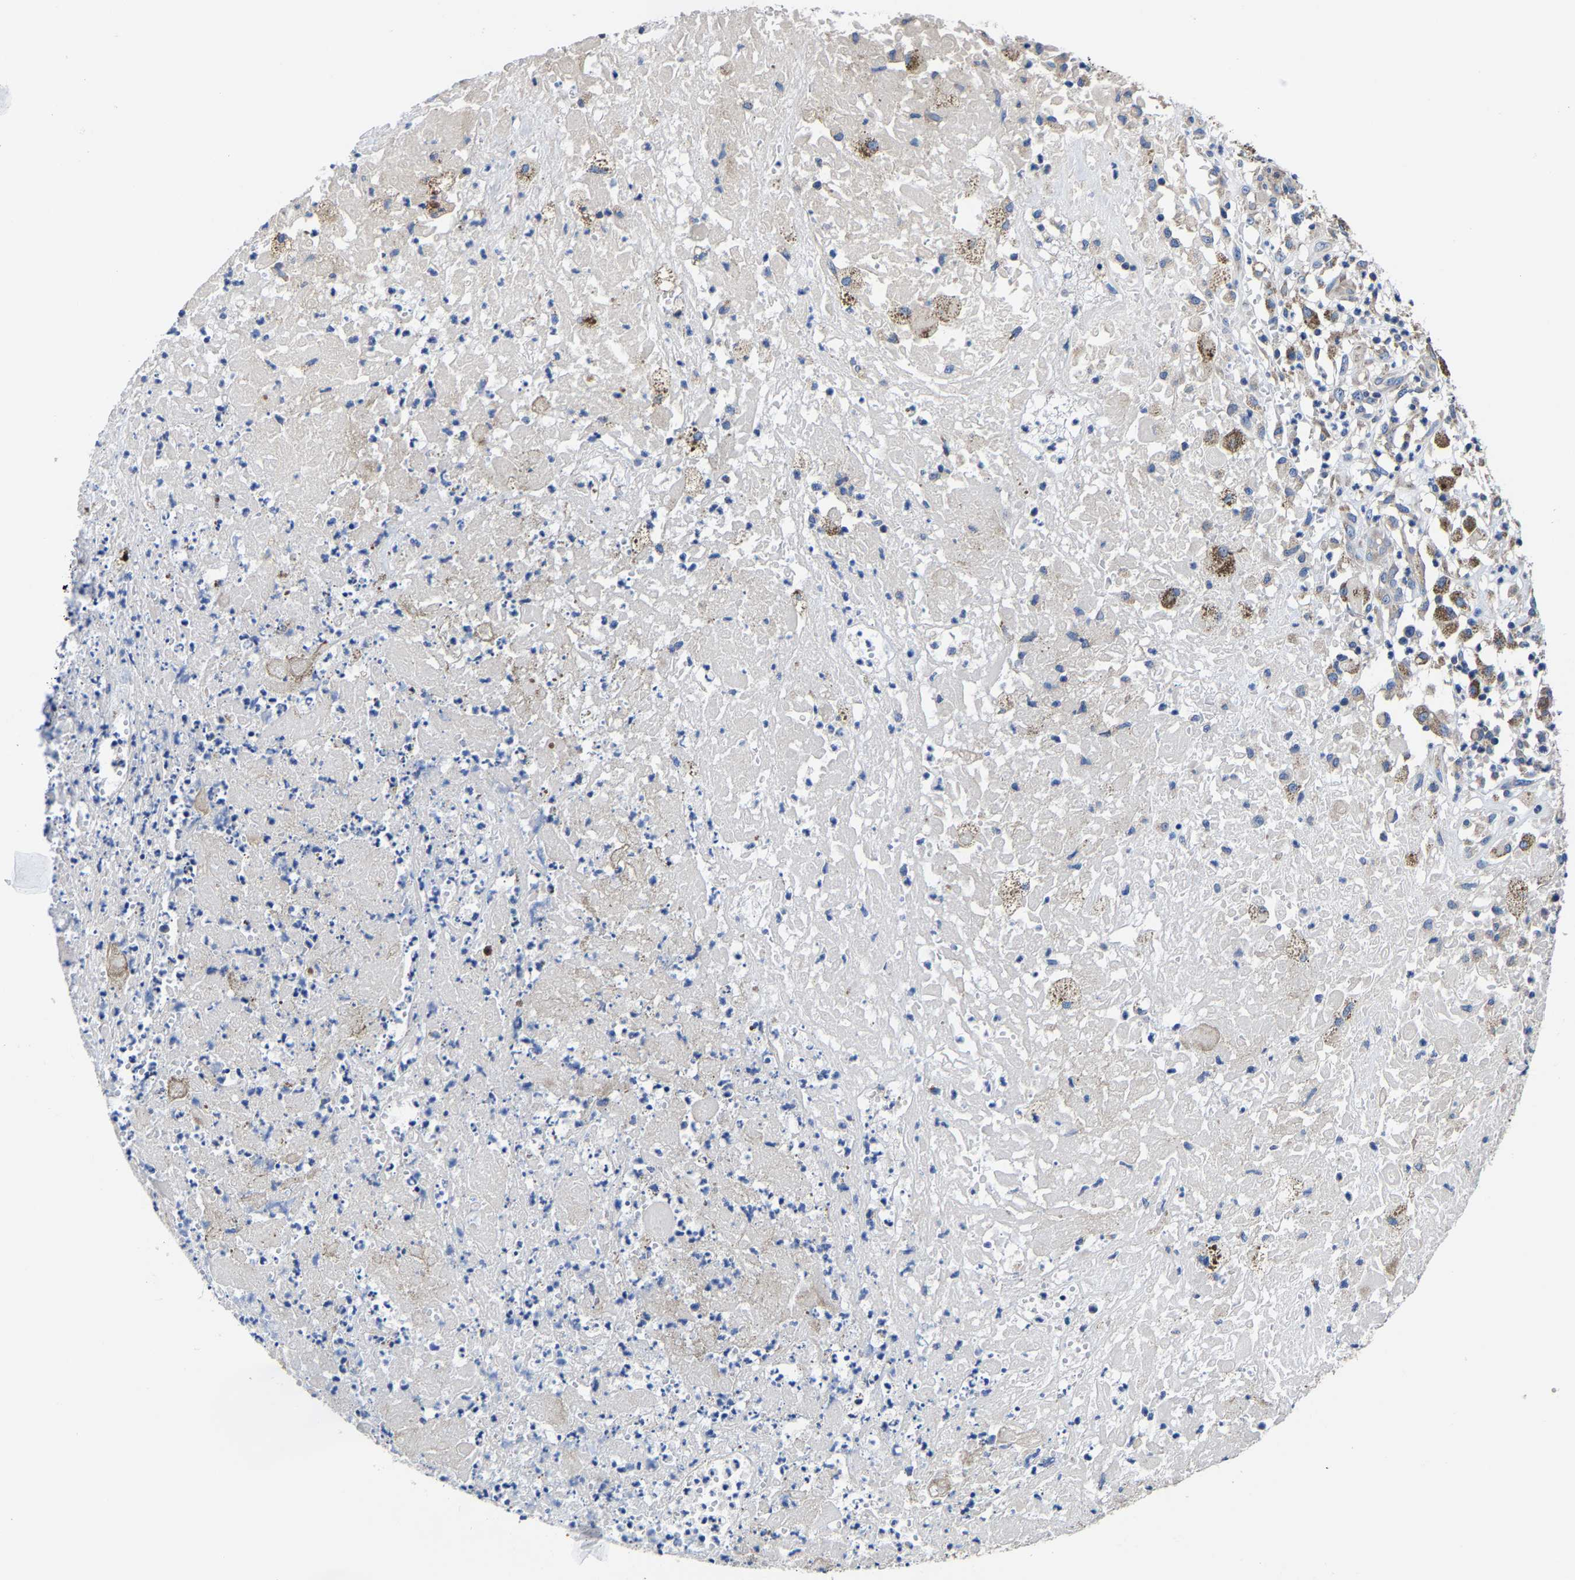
{"staining": {"intensity": "weak", "quantity": "<25%", "location": "cytoplasmic/membranous"}, "tissue": "melanoma", "cell_type": "Tumor cells", "image_type": "cancer", "snomed": [{"axis": "morphology", "description": "Necrosis, NOS"}, {"axis": "morphology", "description": "Malignant melanoma, NOS"}, {"axis": "topography", "description": "Skin"}], "caption": "IHC of human malignant melanoma reveals no expression in tumor cells.", "gene": "SRPK2", "patient": {"sex": "female", "age": 87}}